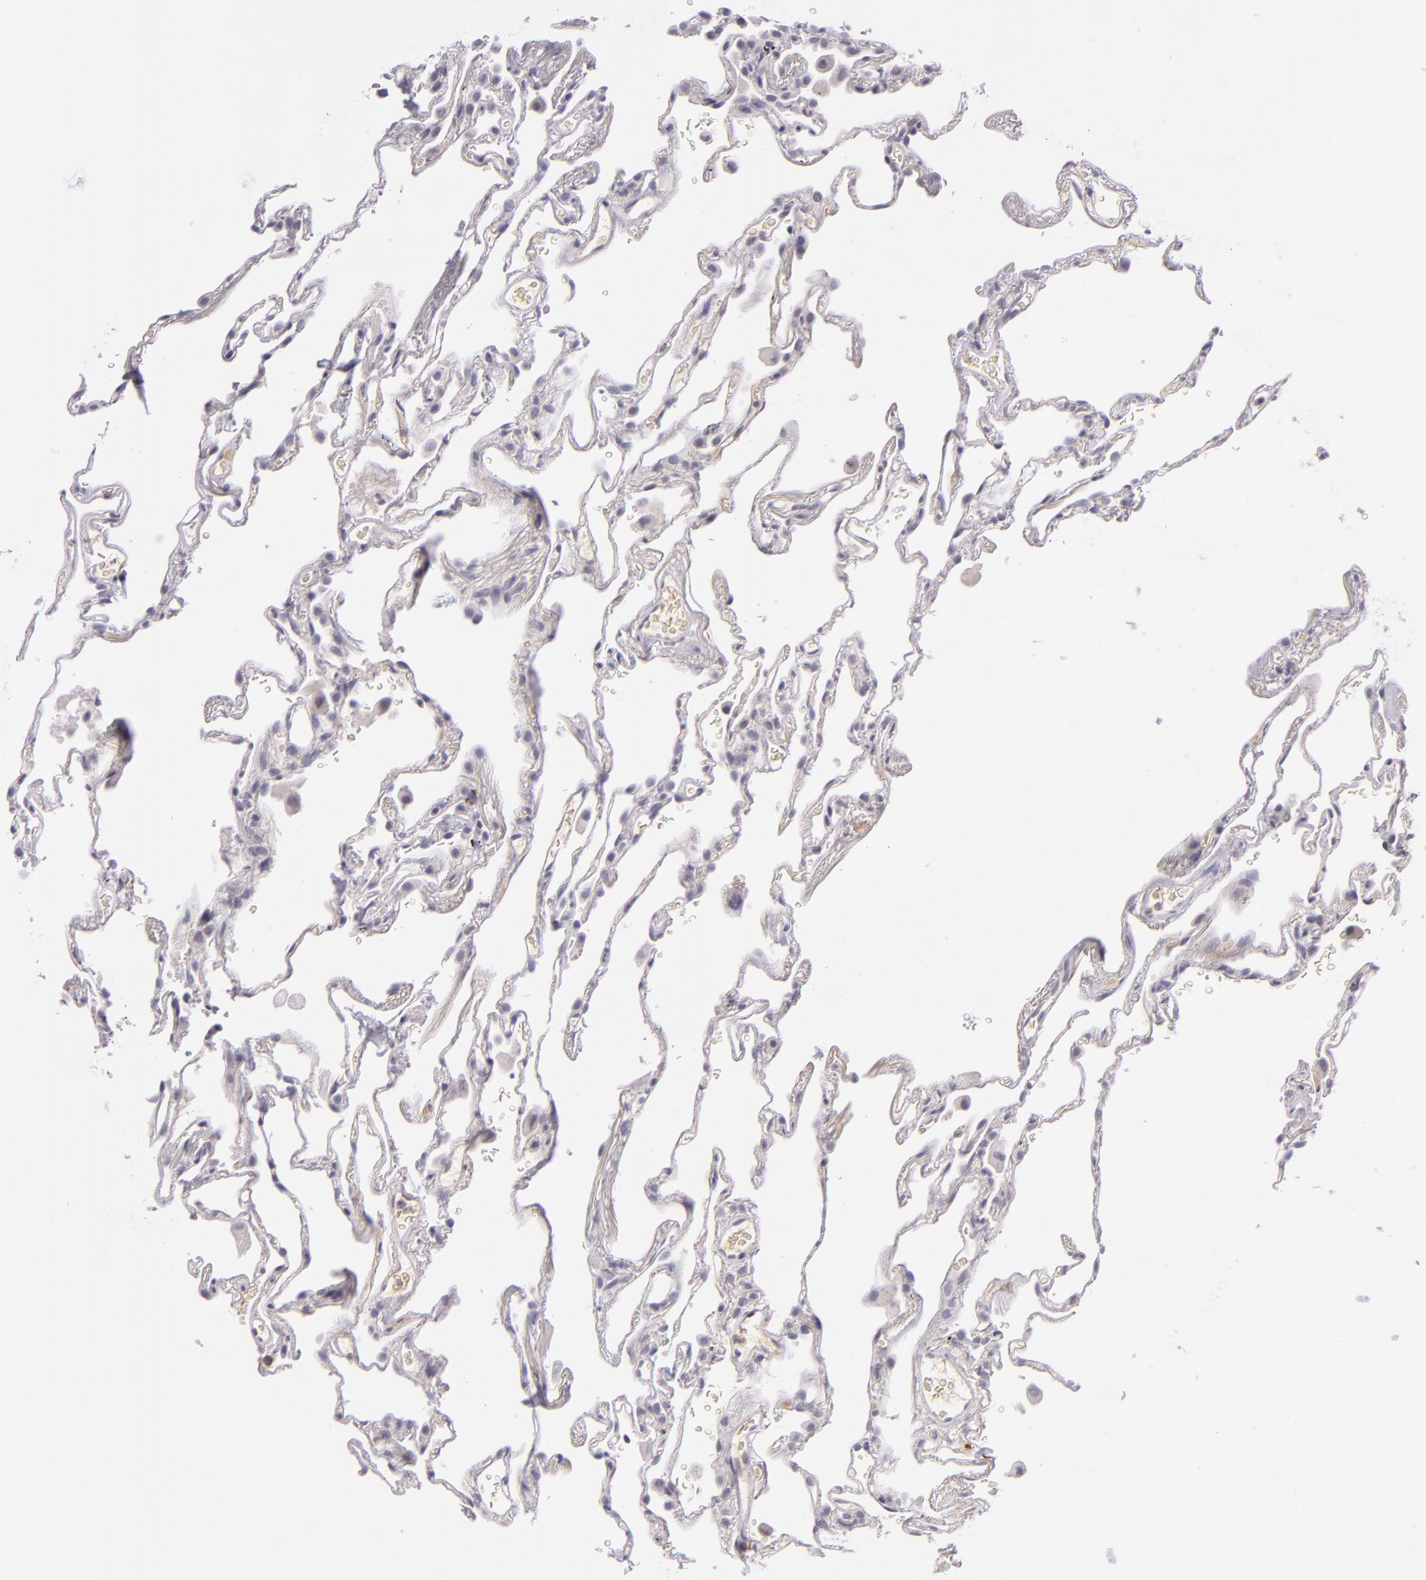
{"staining": {"intensity": "negative", "quantity": "none", "location": "none"}, "tissue": "lung", "cell_type": "Alveolar cells", "image_type": "normal", "snomed": [{"axis": "morphology", "description": "Normal tissue, NOS"}, {"axis": "morphology", "description": "Inflammation, NOS"}, {"axis": "topography", "description": "Lung"}], "caption": "Alveolar cells show no significant positivity in benign lung. The staining was performed using DAB to visualize the protein expression in brown, while the nuclei were stained in blue with hematoxylin (Magnification: 20x).", "gene": "DAG1", "patient": {"sex": "male", "age": 69}}